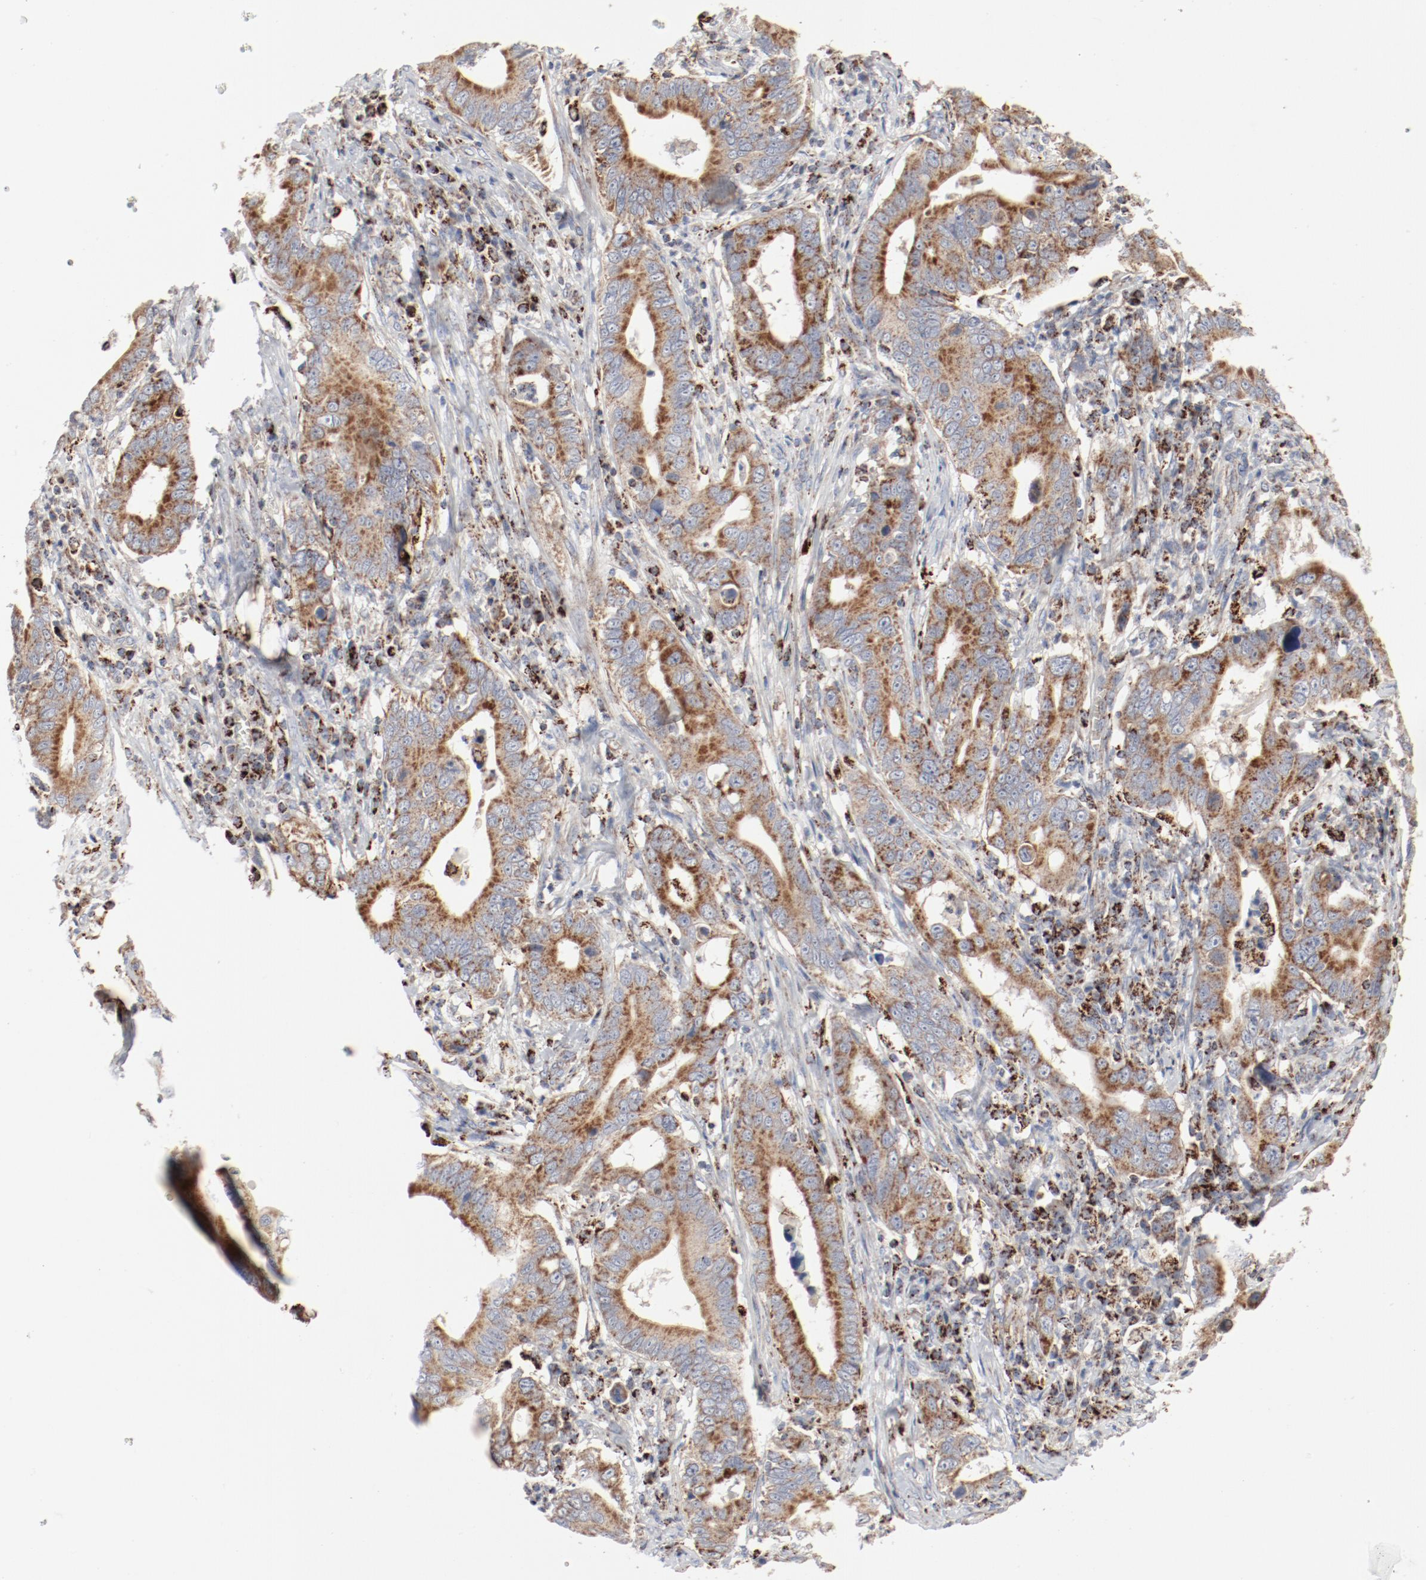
{"staining": {"intensity": "moderate", "quantity": ">75%", "location": "cytoplasmic/membranous"}, "tissue": "stomach cancer", "cell_type": "Tumor cells", "image_type": "cancer", "snomed": [{"axis": "morphology", "description": "Adenocarcinoma, NOS"}, {"axis": "topography", "description": "Stomach, upper"}], "caption": "There is medium levels of moderate cytoplasmic/membranous staining in tumor cells of stomach cancer, as demonstrated by immunohistochemical staining (brown color).", "gene": "SETD3", "patient": {"sex": "male", "age": 63}}